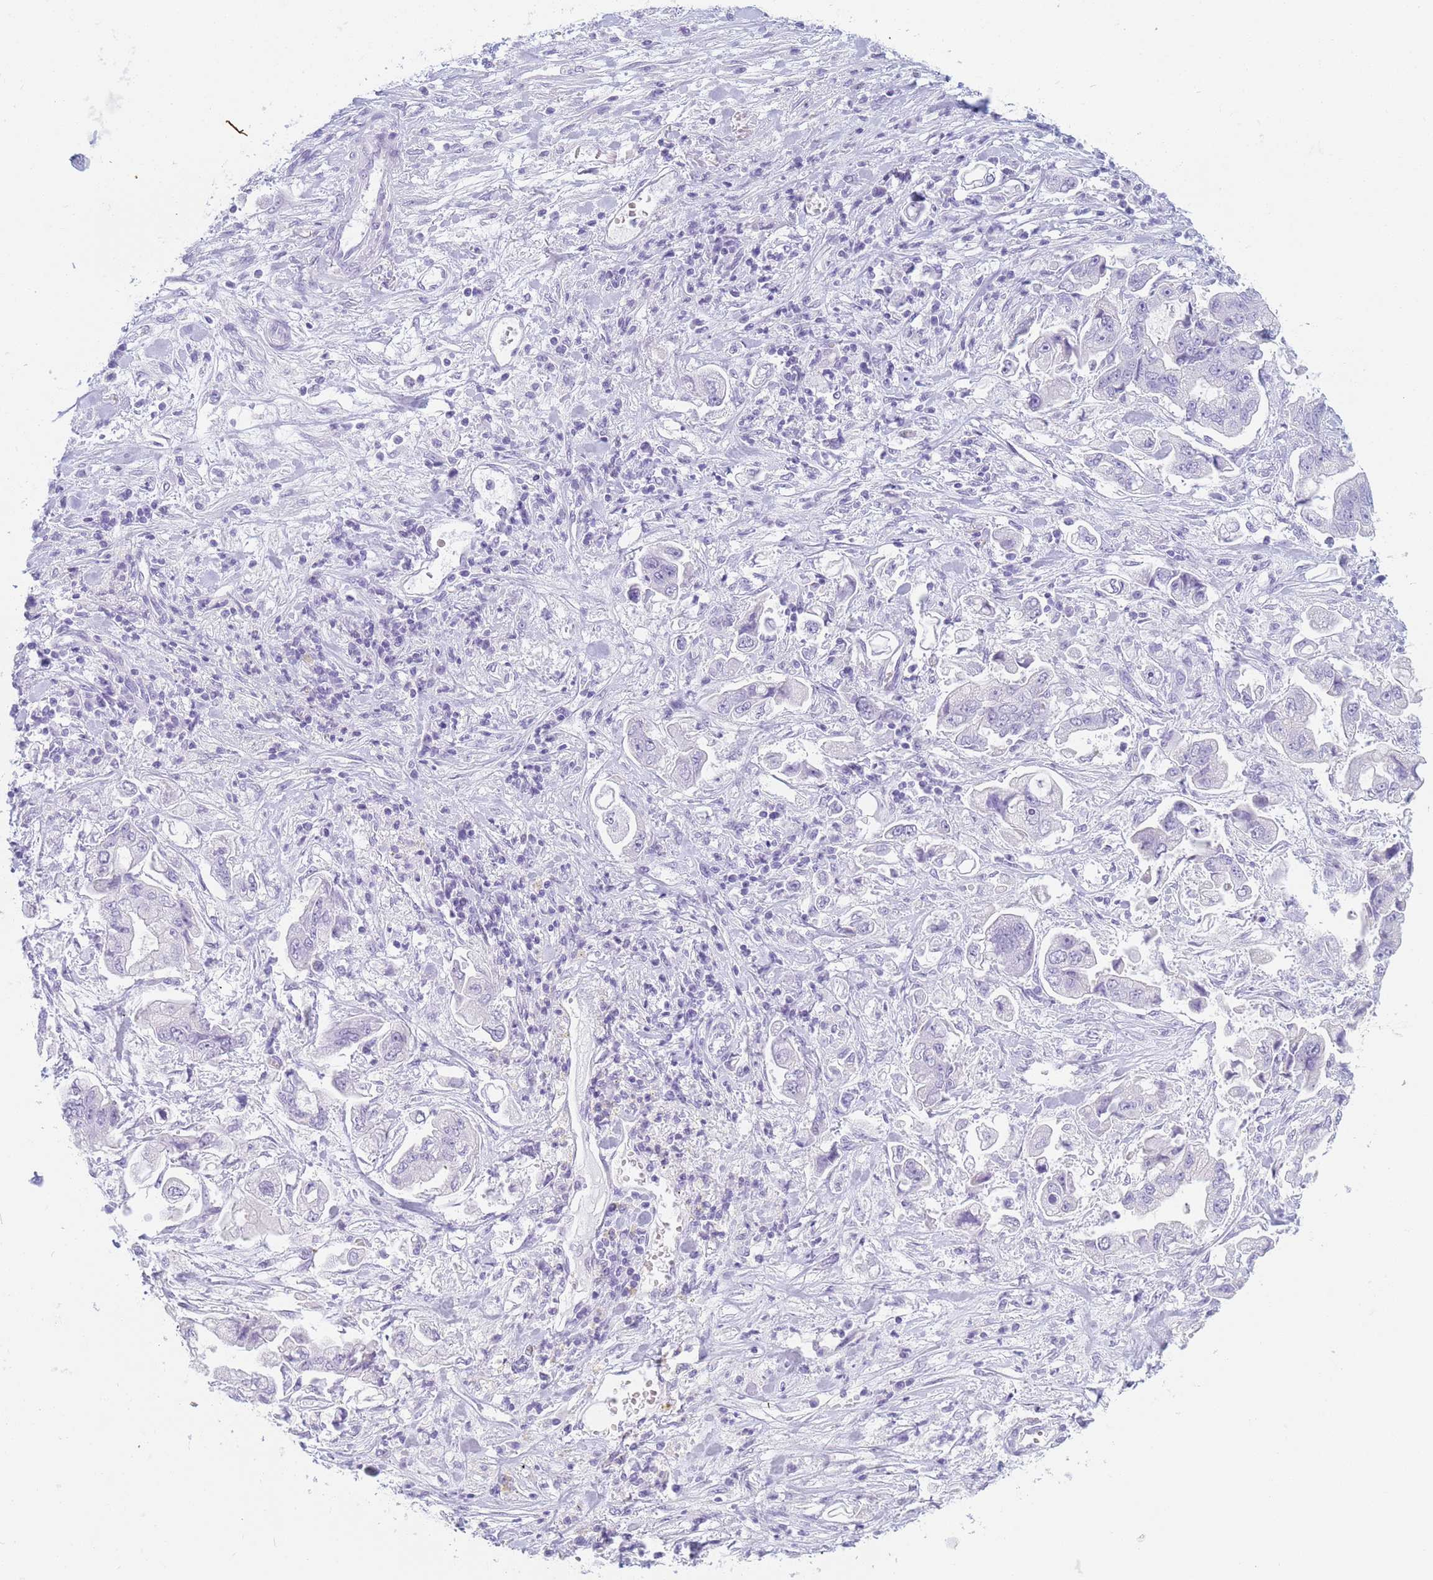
{"staining": {"intensity": "negative", "quantity": "none", "location": "none"}, "tissue": "stomach cancer", "cell_type": "Tumor cells", "image_type": "cancer", "snomed": [{"axis": "morphology", "description": "Adenocarcinoma, NOS"}, {"axis": "topography", "description": "Stomach"}], "caption": "The micrograph shows no staining of tumor cells in stomach cancer (adenocarcinoma).", "gene": "SNX20", "patient": {"sex": "male", "age": 62}}